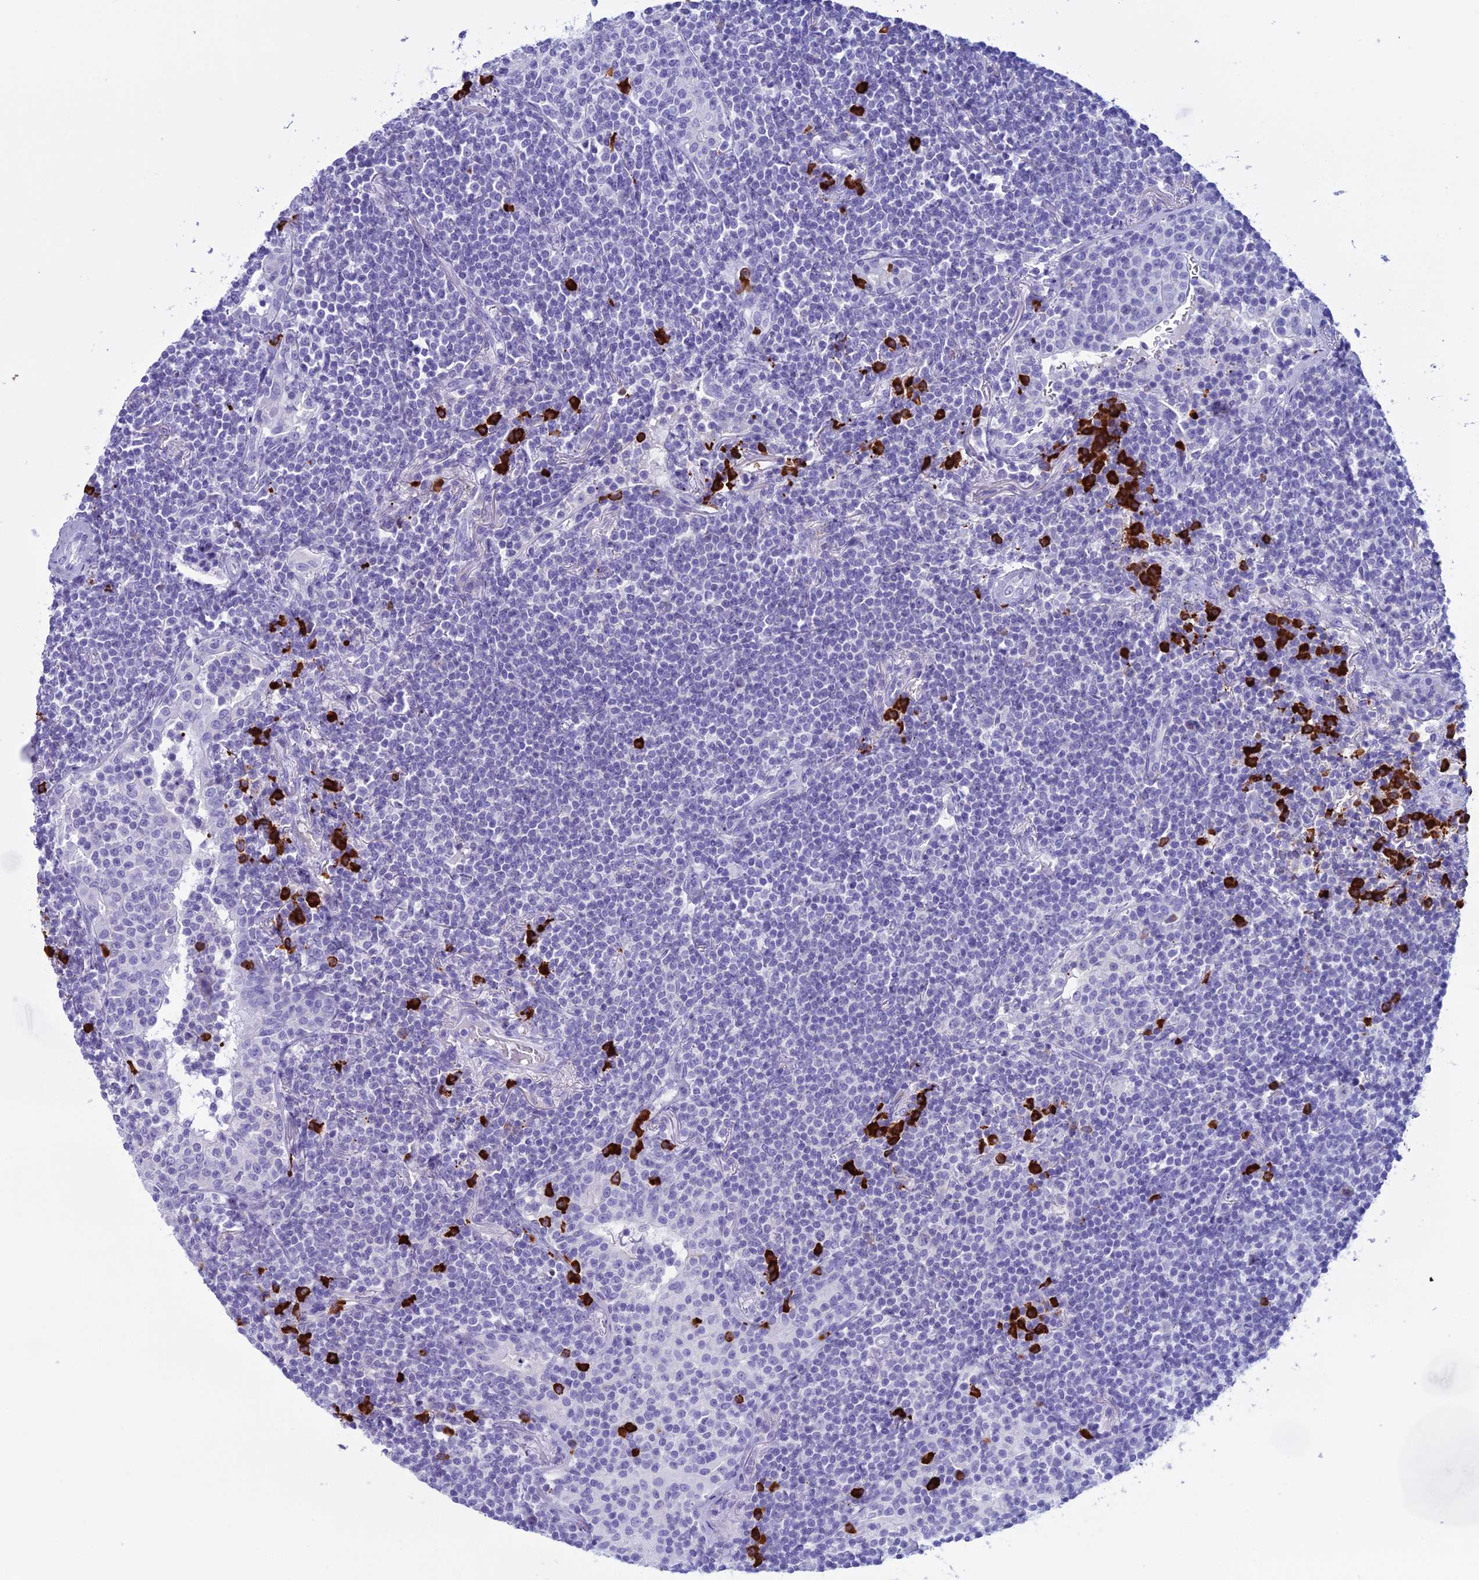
{"staining": {"intensity": "negative", "quantity": "none", "location": "none"}, "tissue": "lymphoma", "cell_type": "Tumor cells", "image_type": "cancer", "snomed": [{"axis": "morphology", "description": "Malignant lymphoma, non-Hodgkin's type, Low grade"}, {"axis": "topography", "description": "Lung"}], "caption": "This is an immunohistochemistry micrograph of malignant lymphoma, non-Hodgkin's type (low-grade). There is no expression in tumor cells.", "gene": "MZB1", "patient": {"sex": "female", "age": 71}}